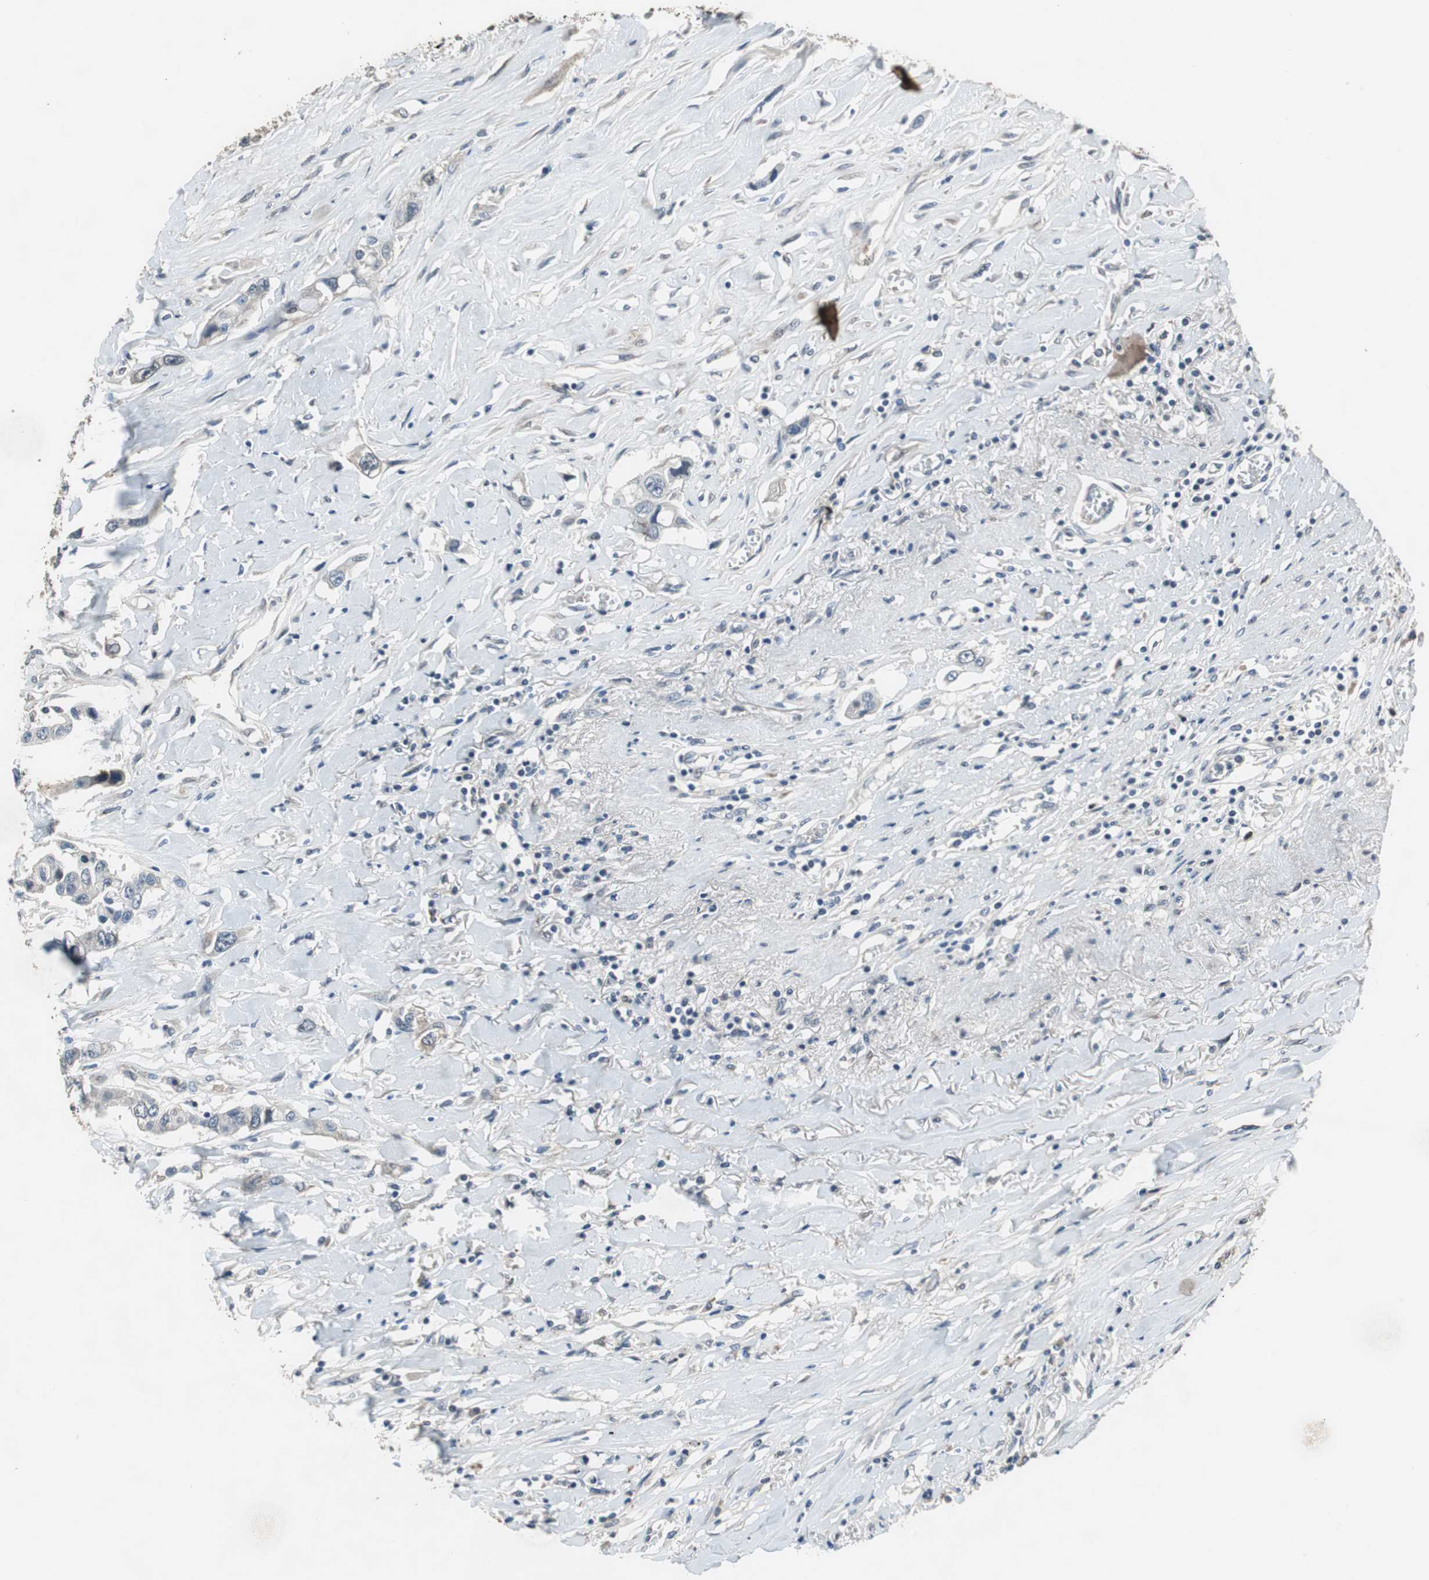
{"staining": {"intensity": "negative", "quantity": "none", "location": "none"}, "tissue": "lung cancer", "cell_type": "Tumor cells", "image_type": "cancer", "snomed": [{"axis": "morphology", "description": "Squamous cell carcinoma, NOS"}, {"axis": "topography", "description": "Lung"}], "caption": "A high-resolution histopathology image shows immunohistochemistry (IHC) staining of lung cancer (squamous cell carcinoma), which shows no significant positivity in tumor cells.", "gene": "PI4KB", "patient": {"sex": "male", "age": 71}}